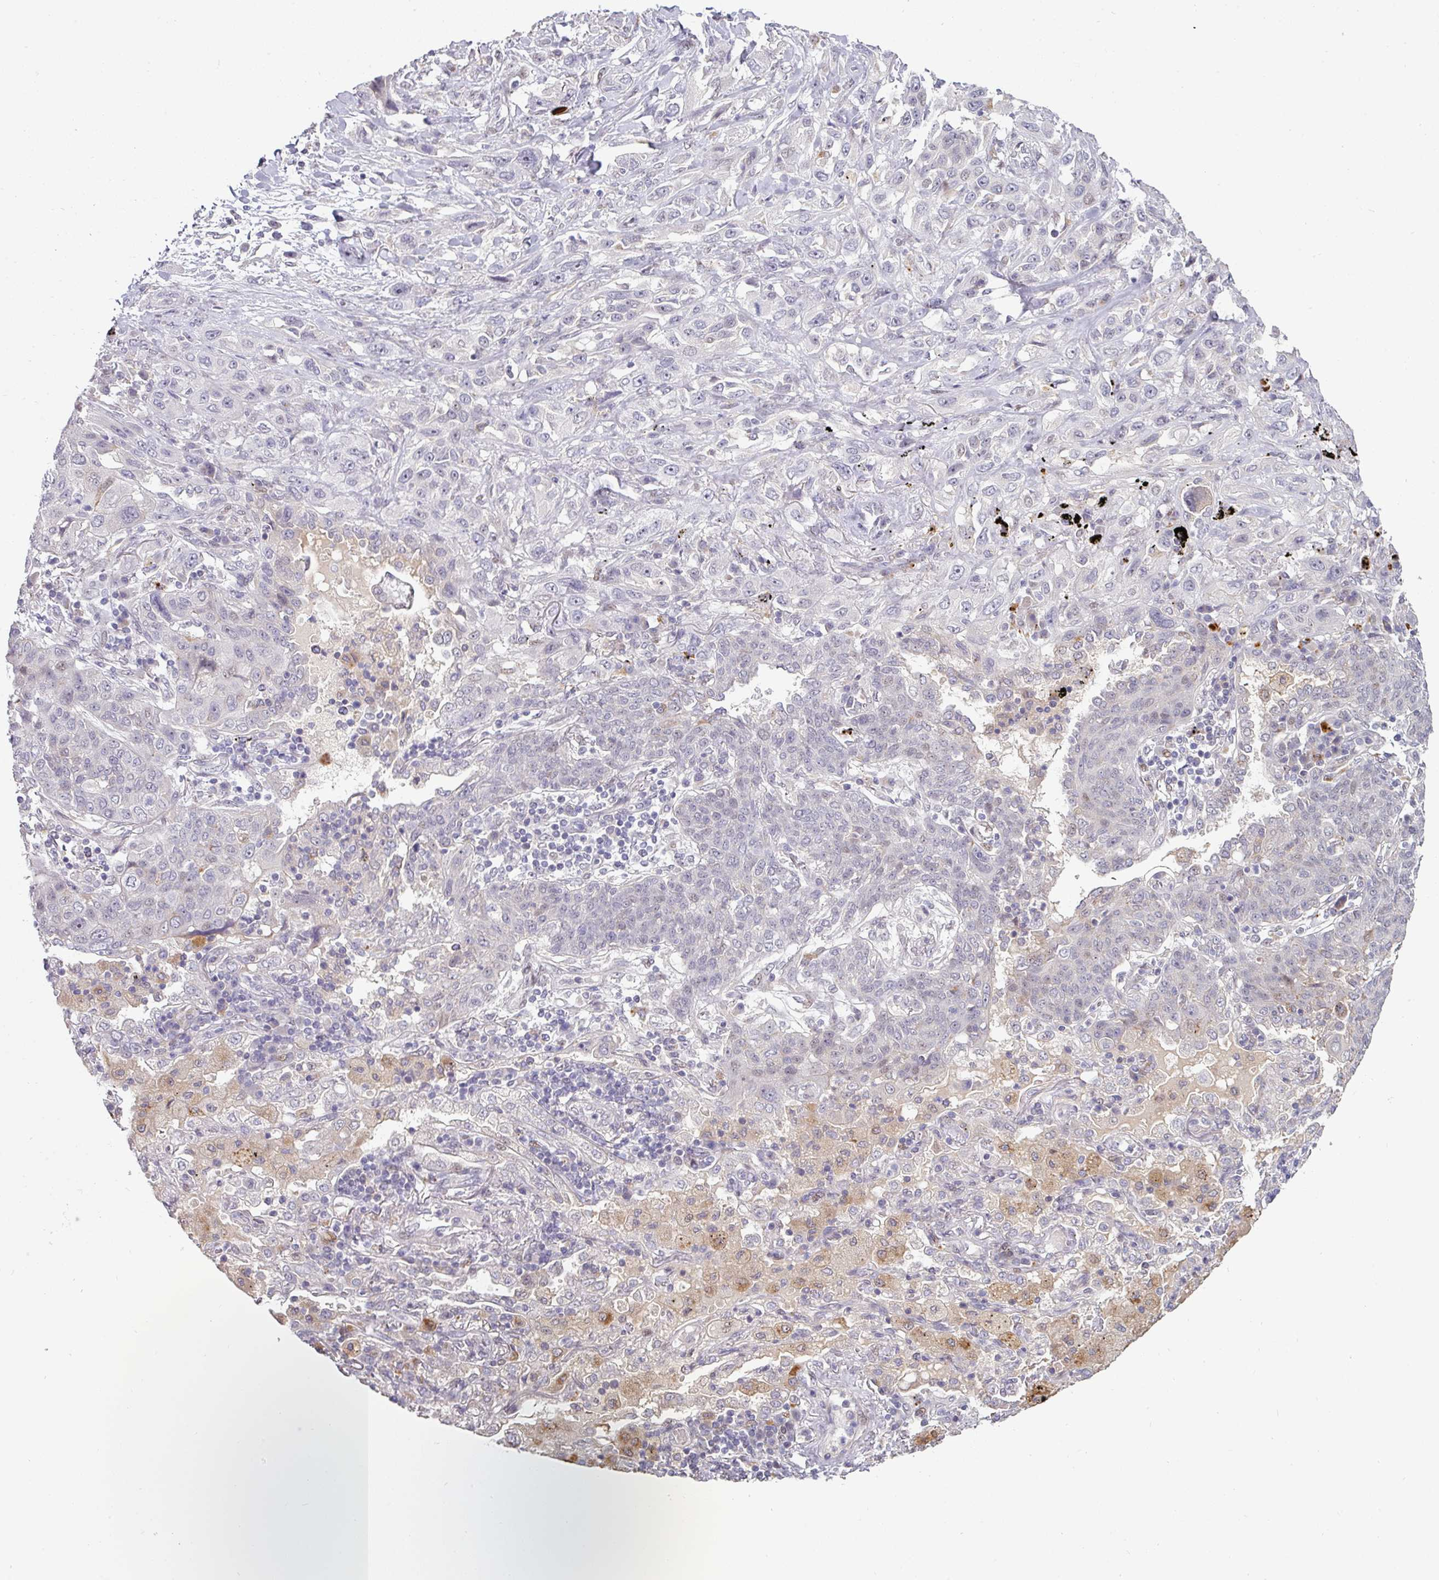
{"staining": {"intensity": "negative", "quantity": "none", "location": "none"}, "tissue": "lung cancer", "cell_type": "Tumor cells", "image_type": "cancer", "snomed": [{"axis": "morphology", "description": "Squamous cell carcinoma, NOS"}, {"axis": "topography", "description": "Lung"}], "caption": "Micrograph shows no significant protein staining in tumor cells of lung cancer (squamous cell carcinoma).", "gene": "SWSAP1", "patient": {"sex": "female", "age": 70}}